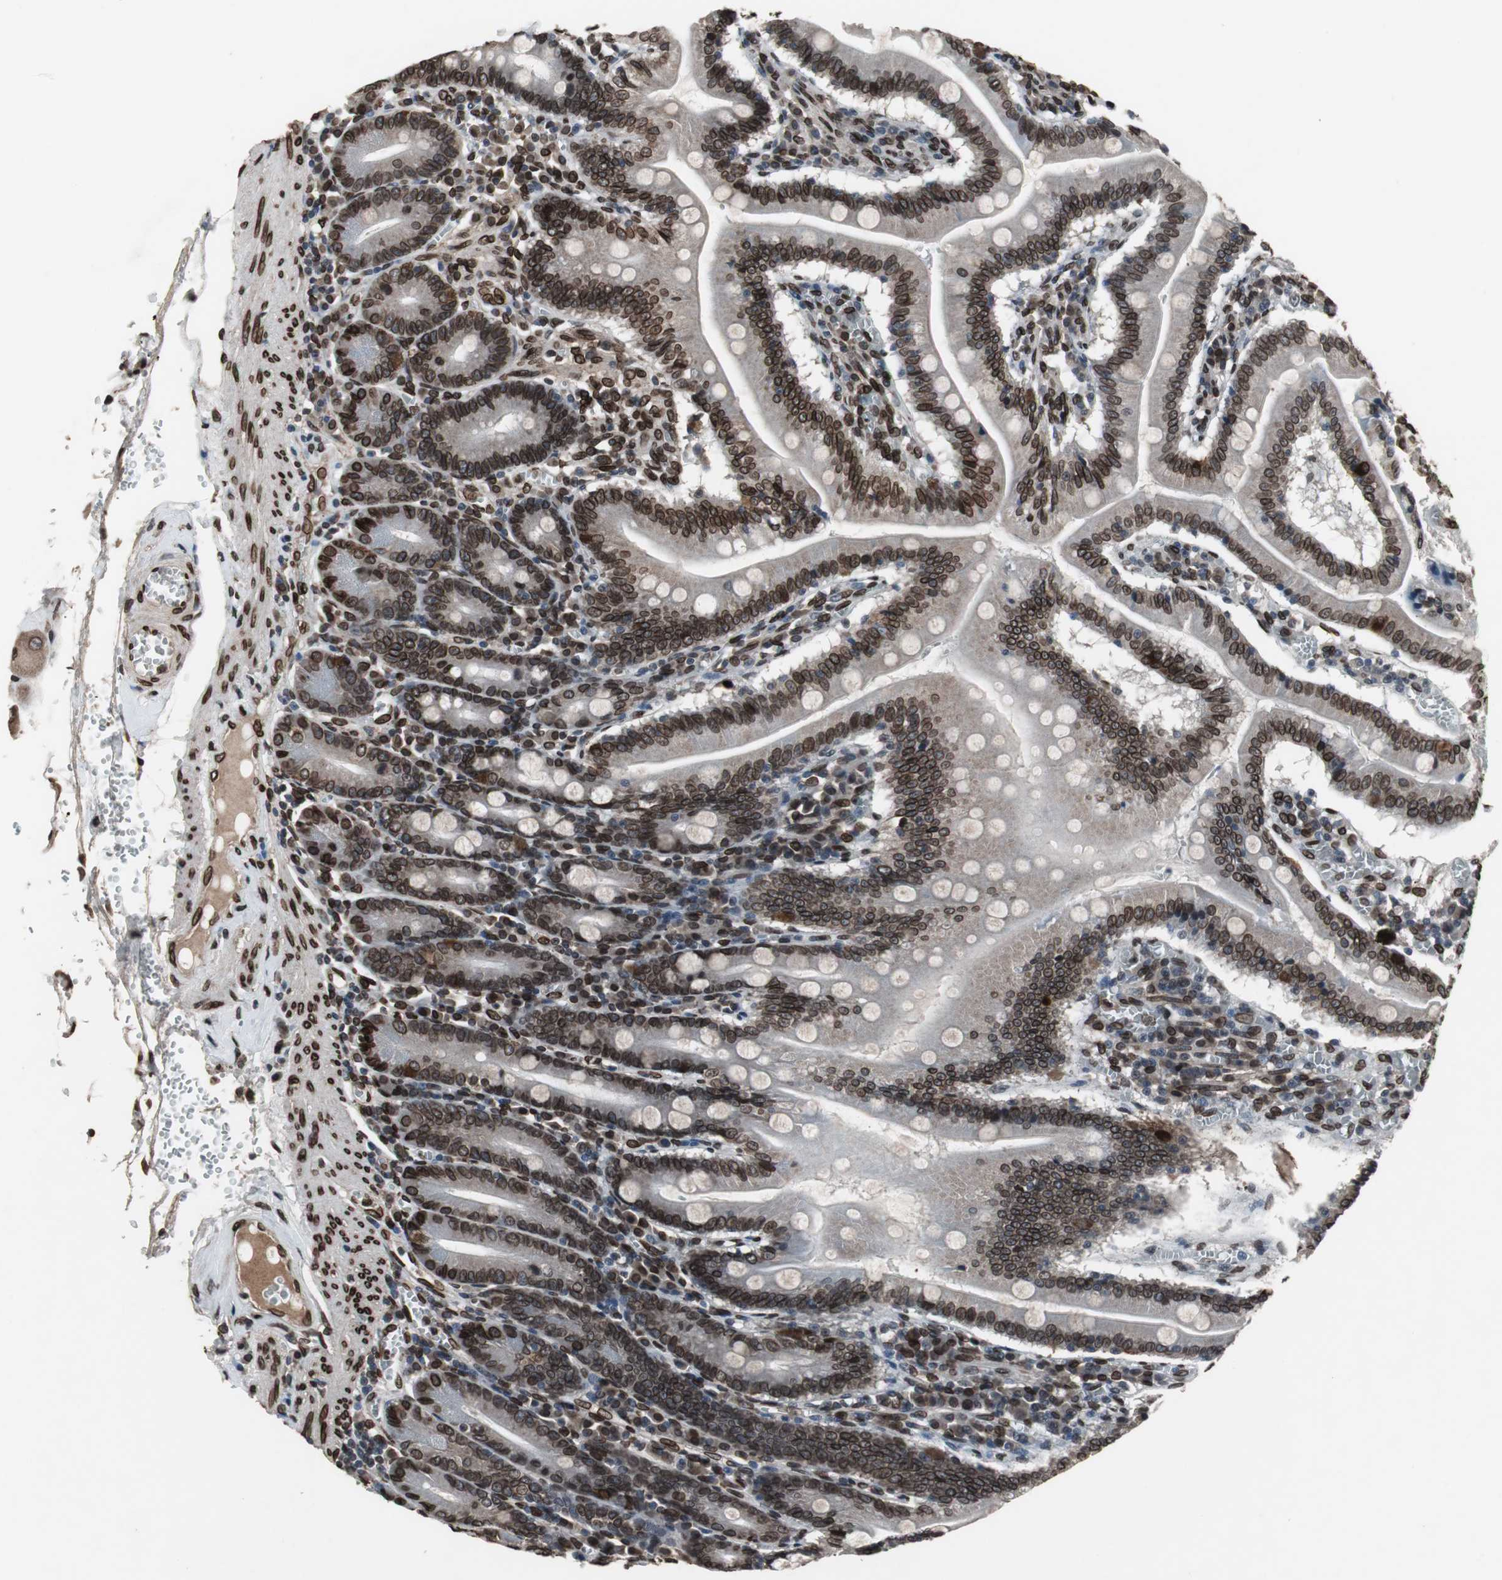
{"staining": {"intensity": "strong", "quantity": ">75%", "location": "cytoplasmic/membranous,nuclear"}, "tissue": "small intestine", "cell_type": "Glandular cells", "image_type": "normal", "snomed": [{"axis": "morphology", "description": "Normal tissue, NOS"}, {"axis": "topography", "description": "Small intestine"}], "caption": "The histopathology image exhibits a brown stain indicating the presence of a protein in the cytoplasmic/membranous,nuclear of glandular cells in small intestine. Nuclei are stained in blue.", "gene": "LMNA", "patient": {"sex": "male", "age": 71}}